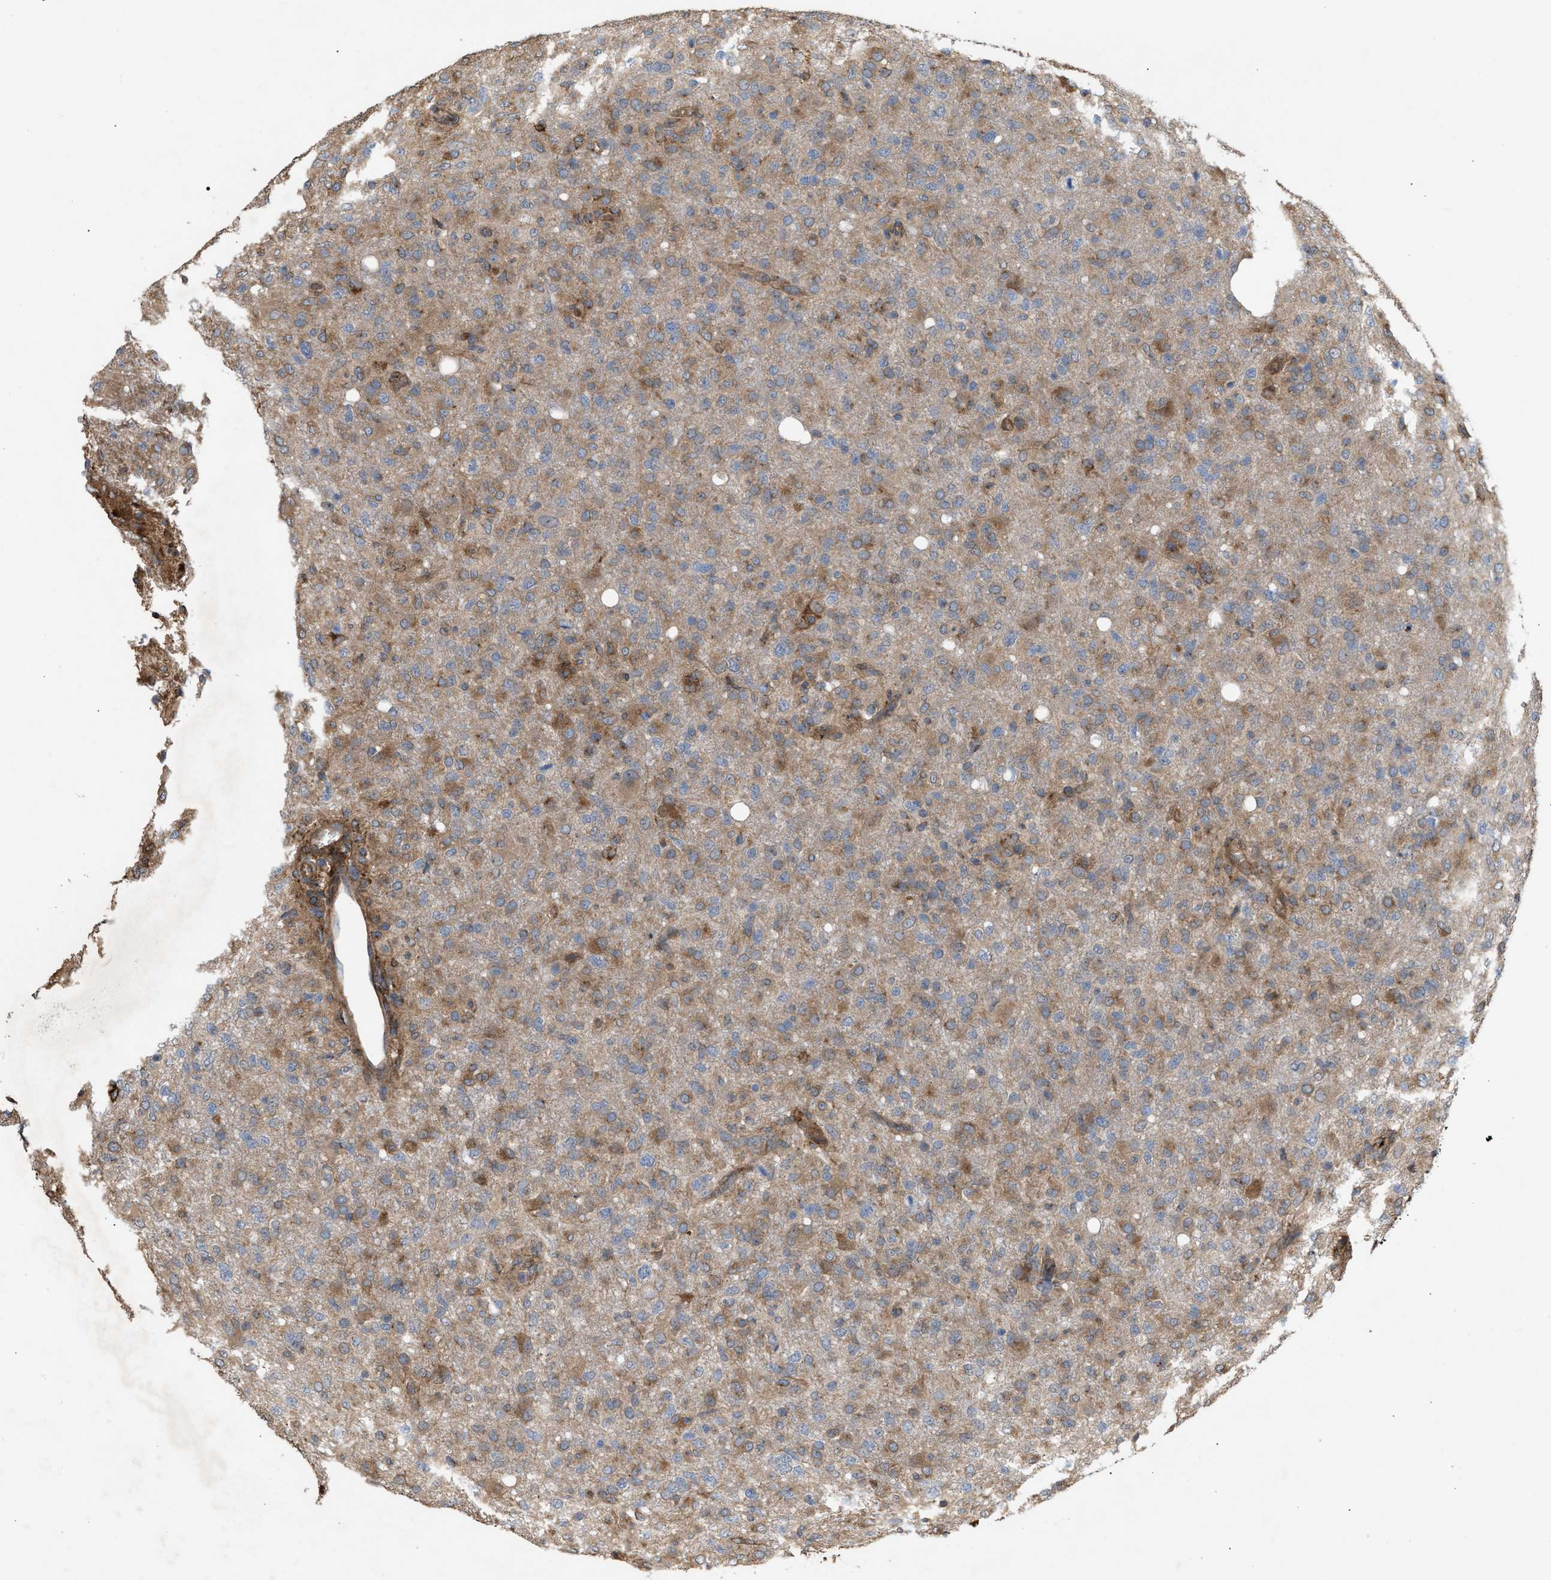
{"staining": {"intensity": "moderate", "quantity": ">75%", "location": "cytoplasmic/membranous"}, "tissue": "glioma", "cell_type": "Tumor cells", "image_type": "cancer", "snomed": [{"axis": "morphology", "description": "Glioma, malignant, High grade"}, {"axis": "topography", "description": "Brain"}], "caption": "Moderate cytoplasmic/membranous expression for a protein is seen in about >75% of tumor cells of high-grade glioma (malignant) using immunohistochemistry.", "gene": "GCC1", "patient": {"sex": "female", "age": 57}}